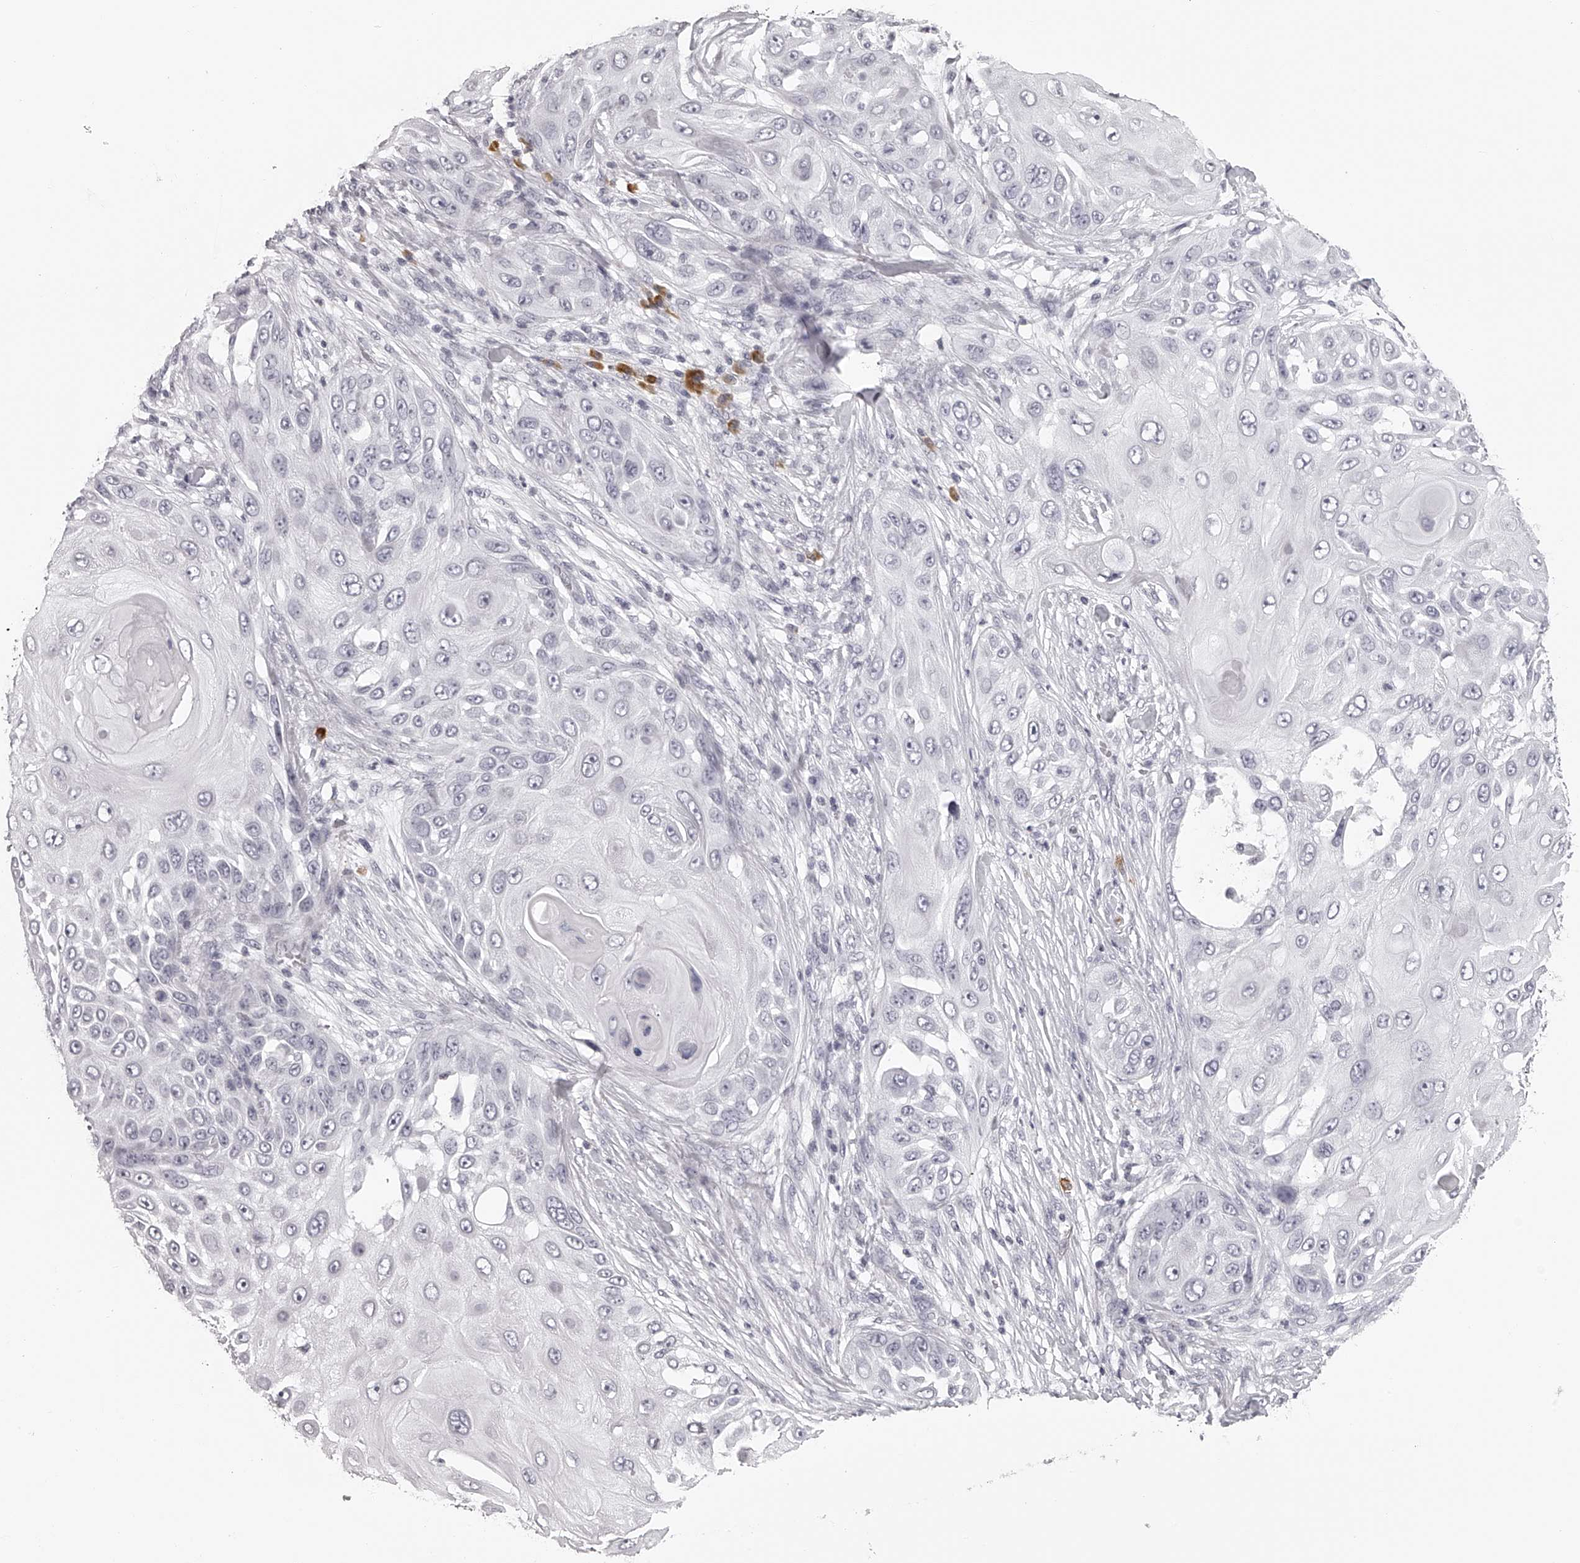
{"staining": {"intensity": "negative", "quantity": "none", "location": "none"}, "tissue": "skin cancer", "cell_type": "Tumor cells", "image_type": "cancer", "snomed": [{"axis": "morphology", "description": "Squamous cell carcinoma, NOS"}, {"axis": "topography", "description": "Skin"}], "caption": "Immunohistochemical staining of human skin cancer (squamous cell carcinoma) shows no significant positivity in tumor cells.", "gene": "SEC11C", "patient": {"sex": "female", "age": 44}}